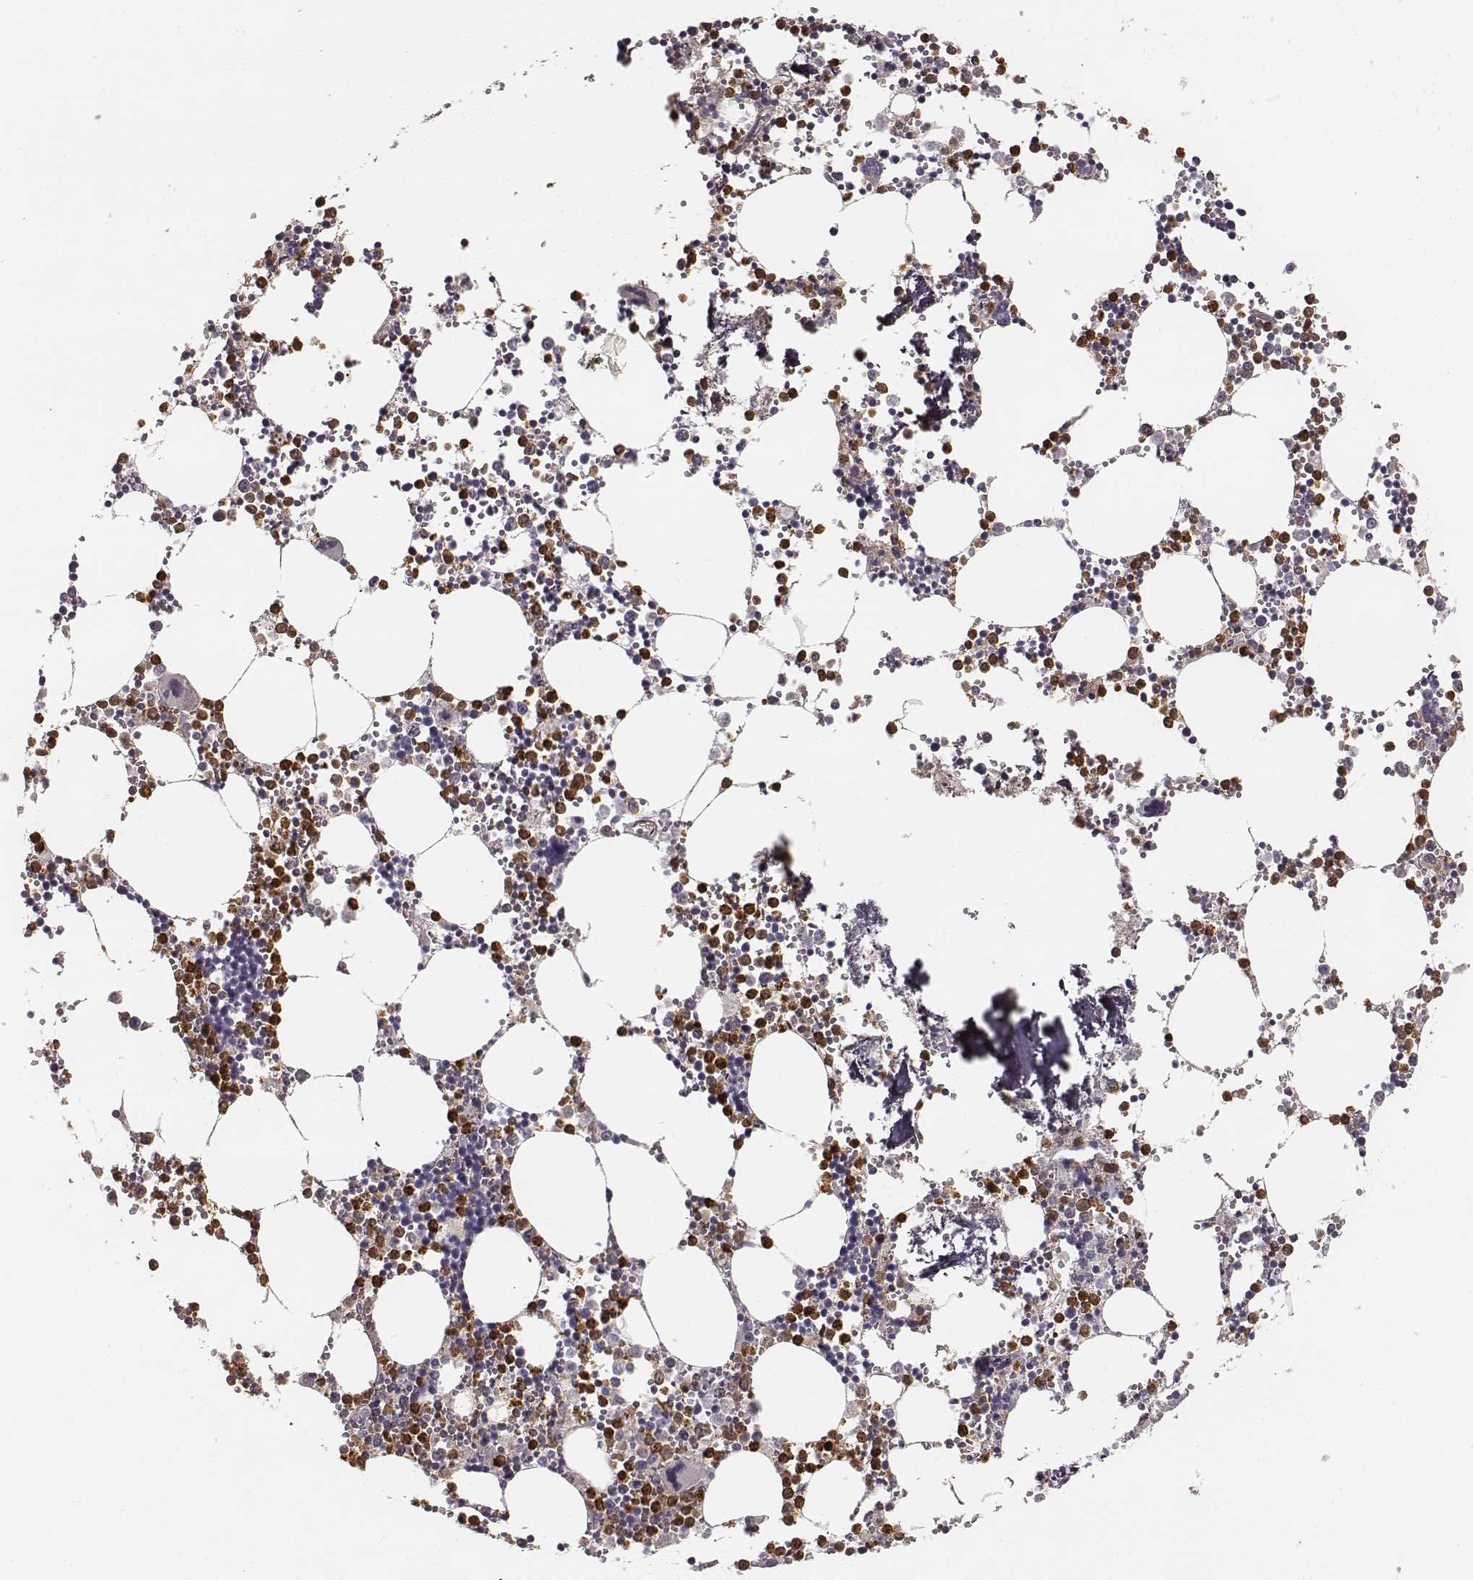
{"staining": {"intensity": "strong", "quantity": "<25%", "location": "cytoplasmic/membranous"}, "tissue": "bone marrow", "cell_type": "Hematopoietic cells", "image_type": "normal", "snomed": [{"axis": "morphology", "description": "Normal tissue, NOS"}, {"axis": "topography", "description": "Bone marrow"}], "caption": "IHC photomicrograph of normal bone marrow stained for a protein (brown), which exhibits medium levels of strong cytoplasmic/membranous positivity in approximately <25% of hematopoietic cells.", "gene": "ZYX", "patient": {"sex": "male", "age": 54}}